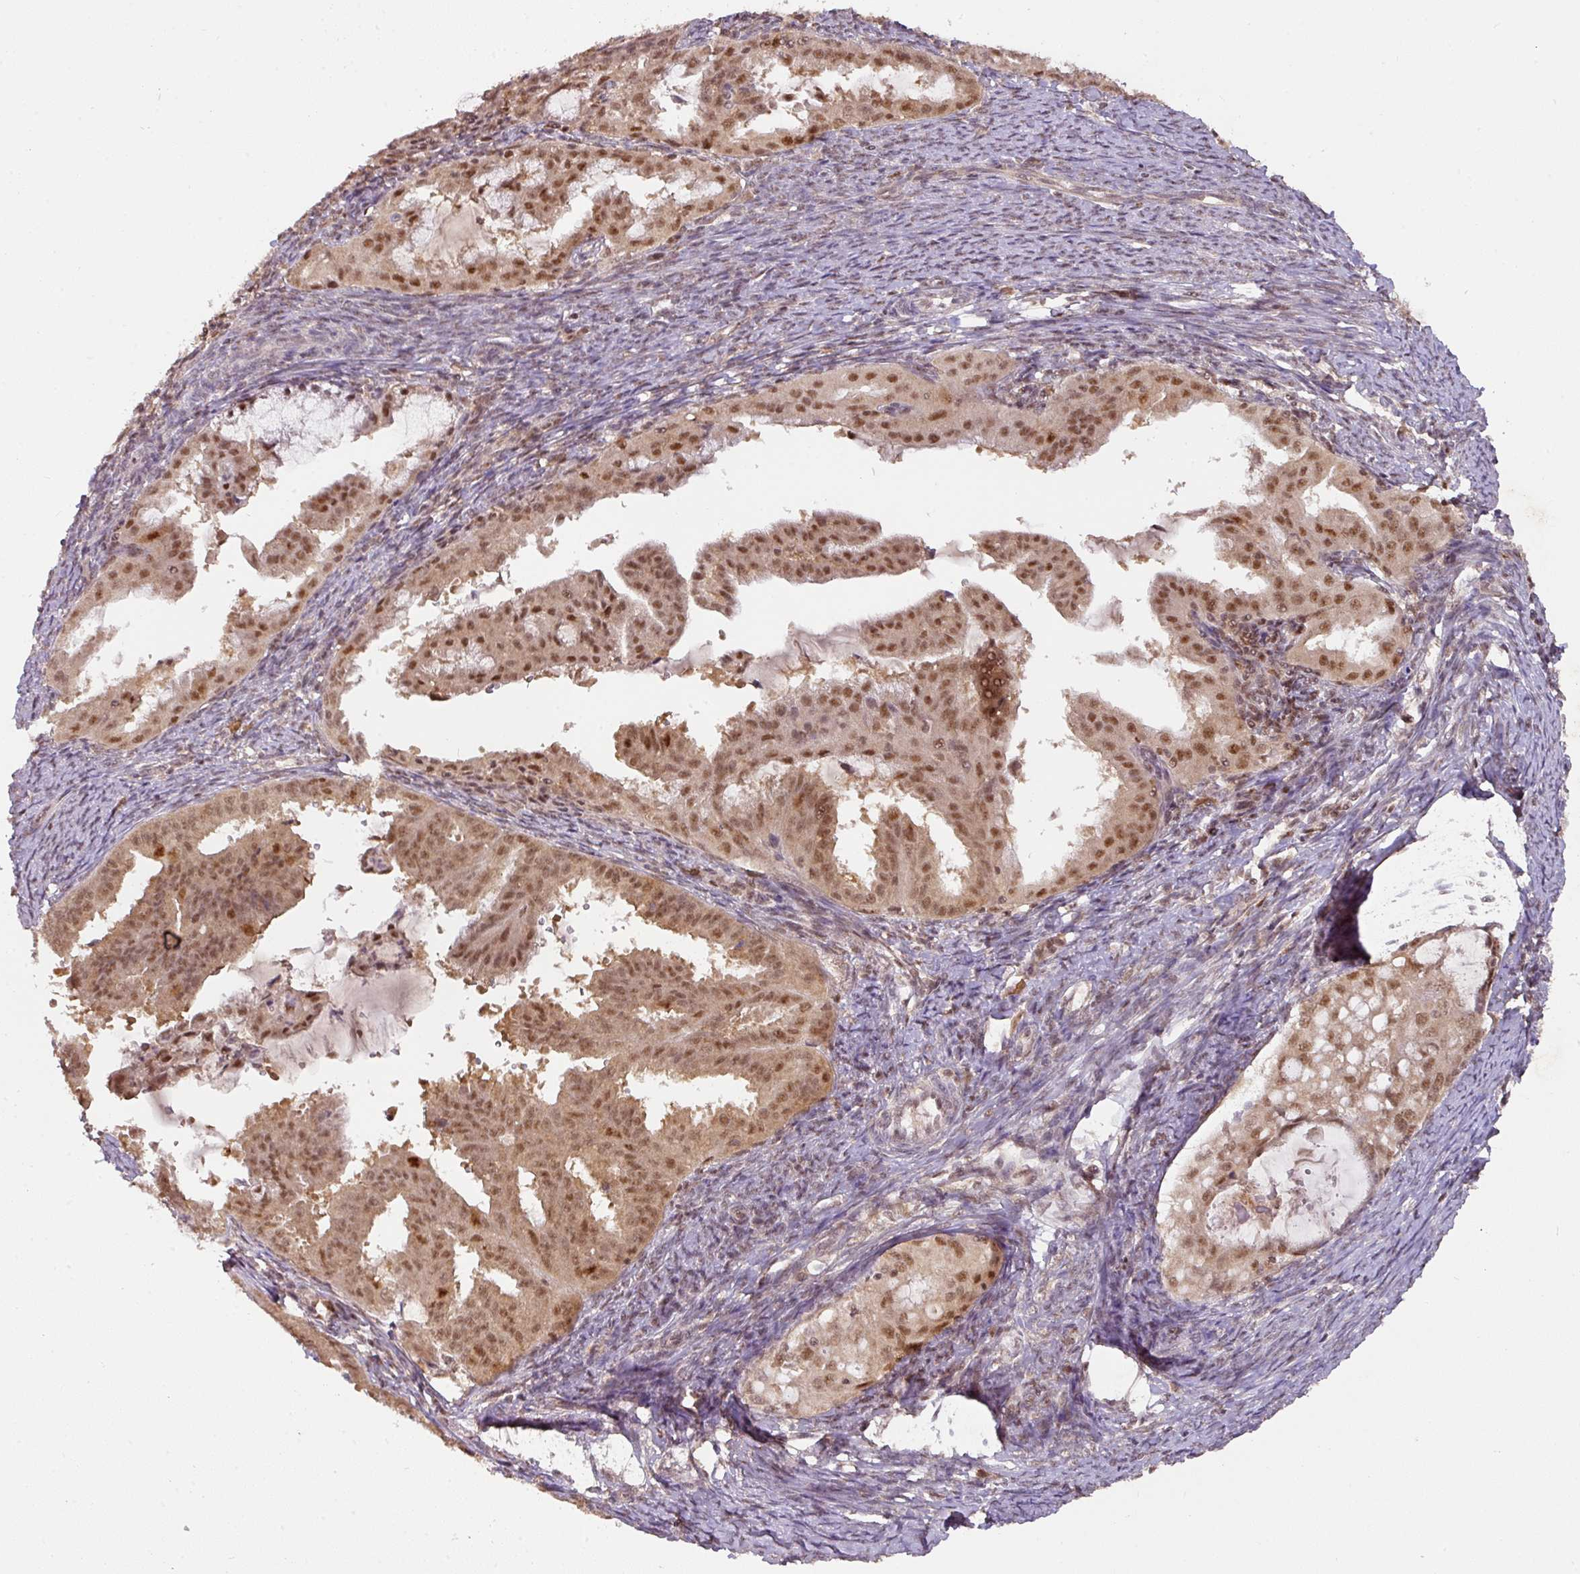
{"staining": {"intensity": "moderate", "quantity": ">75%", "location": "cytoplasmic/membranous,nuclear"}, "tissue": "endometrial cancer", "cell_type": "Tumor cells", "image_type": "cancer", "snomed": [{"axis": "morphology", "description": "Adenocarcinoma, NOS"}, {"axis": "topography", "description": "Endometrium"}], "caption": "Immunohistochemistry (IHC) staining of endometrial cancer, which reveals medium levels of moderate cytoplasmic/membranous and nuclear staining in about >75% of tumor cells indicating moderate cytoplasmic/membranous and nuclear protein expression. The staining was performed using DAB (brown) for protein detection and nuclei were counterstained in hematoxylin (blue).", "gene": "RANBP9", "patient": {"sex": "female", "age": 70}}